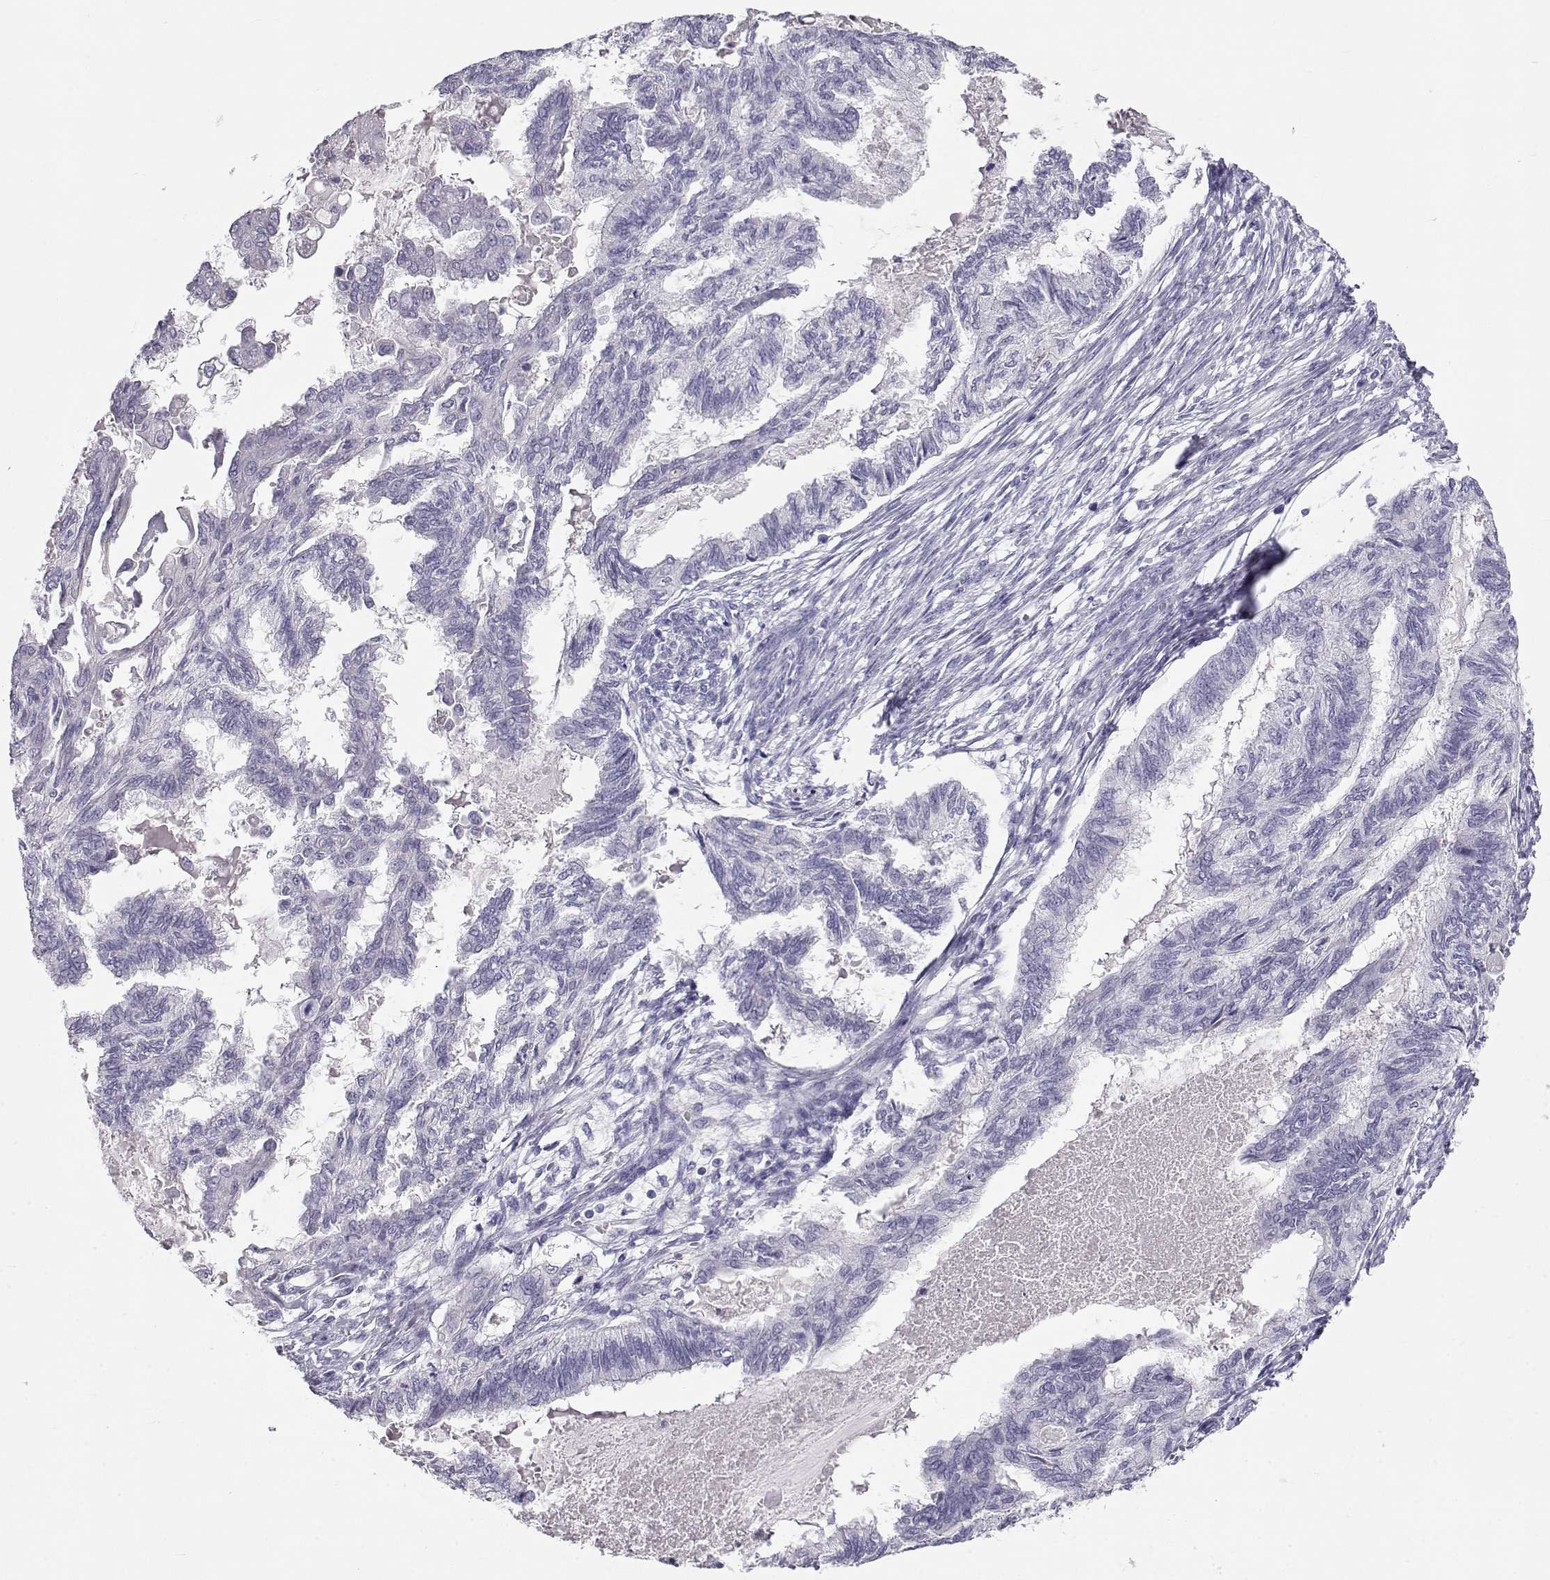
{"staining": {"intensity": "negative", "quantity": "none", "location": "none"}, "tissue": "endometrial cancer", "cell_type": "Tumor cells", "image_type": "cancer", "snomed": [{"axis": "morphology", "description": "Adenocarcinoma, NOS"}, {"axis": "topography", "description": "Endometrium"}], "caption": "Protein analysis of endometrial cancer exhibits no significant positivity in tumor cells.", "gene": "GPR26", "patient": {"sex": "female", "age": 86}}